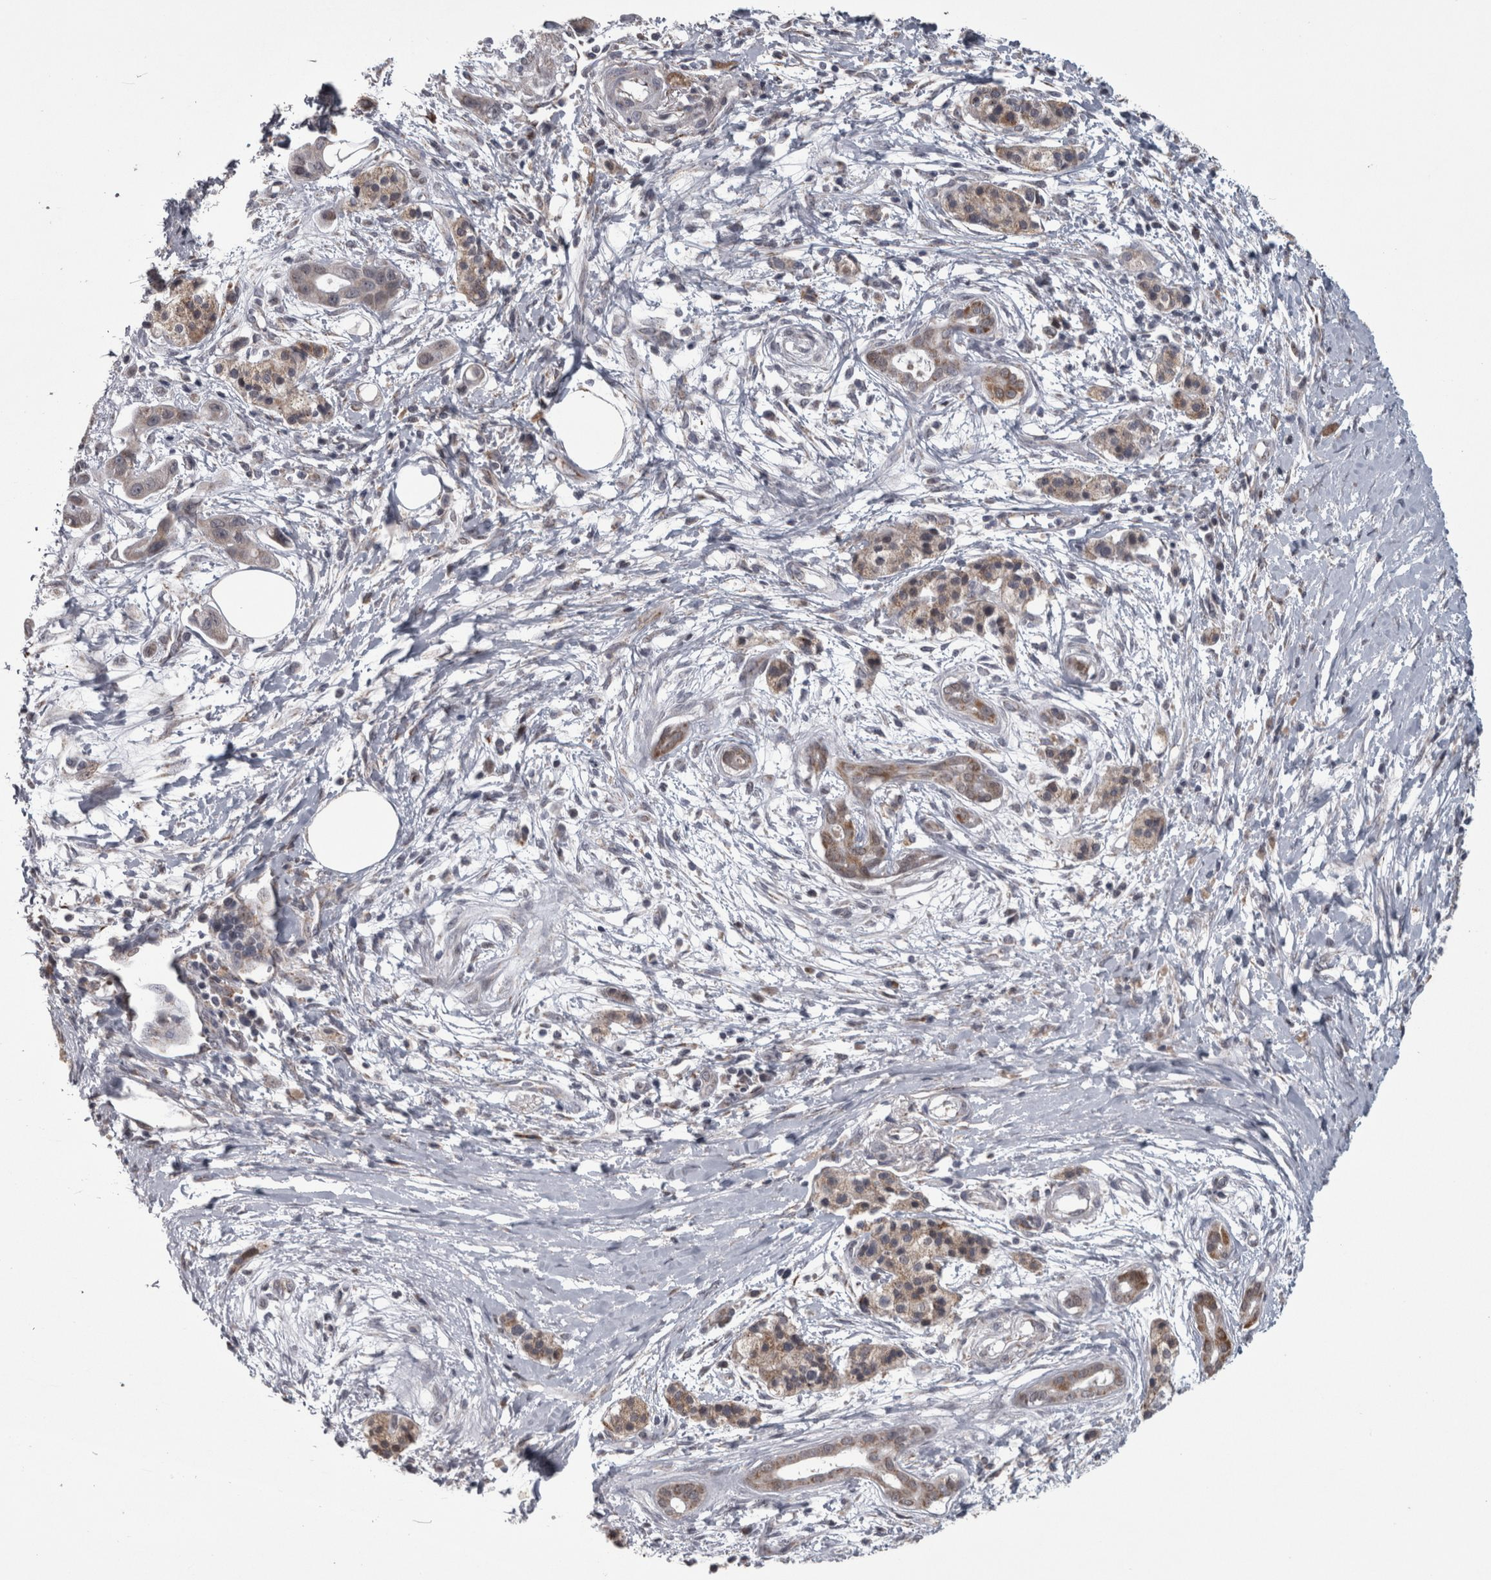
{"staining": {"intensity": "weak", "quantity": "25%-75%", "location": "cytoplasmic/membranous"}, "tissue": "pancreatic cancer", "cell_type": "Tumor cells", "image_type": "cancer", "snomed": [{"axis": "morphology", "description": "Adenocarcinoma, NOS"}, {"axis": "topography", "description": "Pancreas"}], "caption": "This micrograph demonstrates pancreatic adenocarcinoma stained with IHC to label a protein in brown. The cytoplasmic/membranous of tumor cells show weak positivity for the protein. Nuclei are counter-stained blue.", "gene": "DBT", "patient": {"sex": "male", "age": 59}}